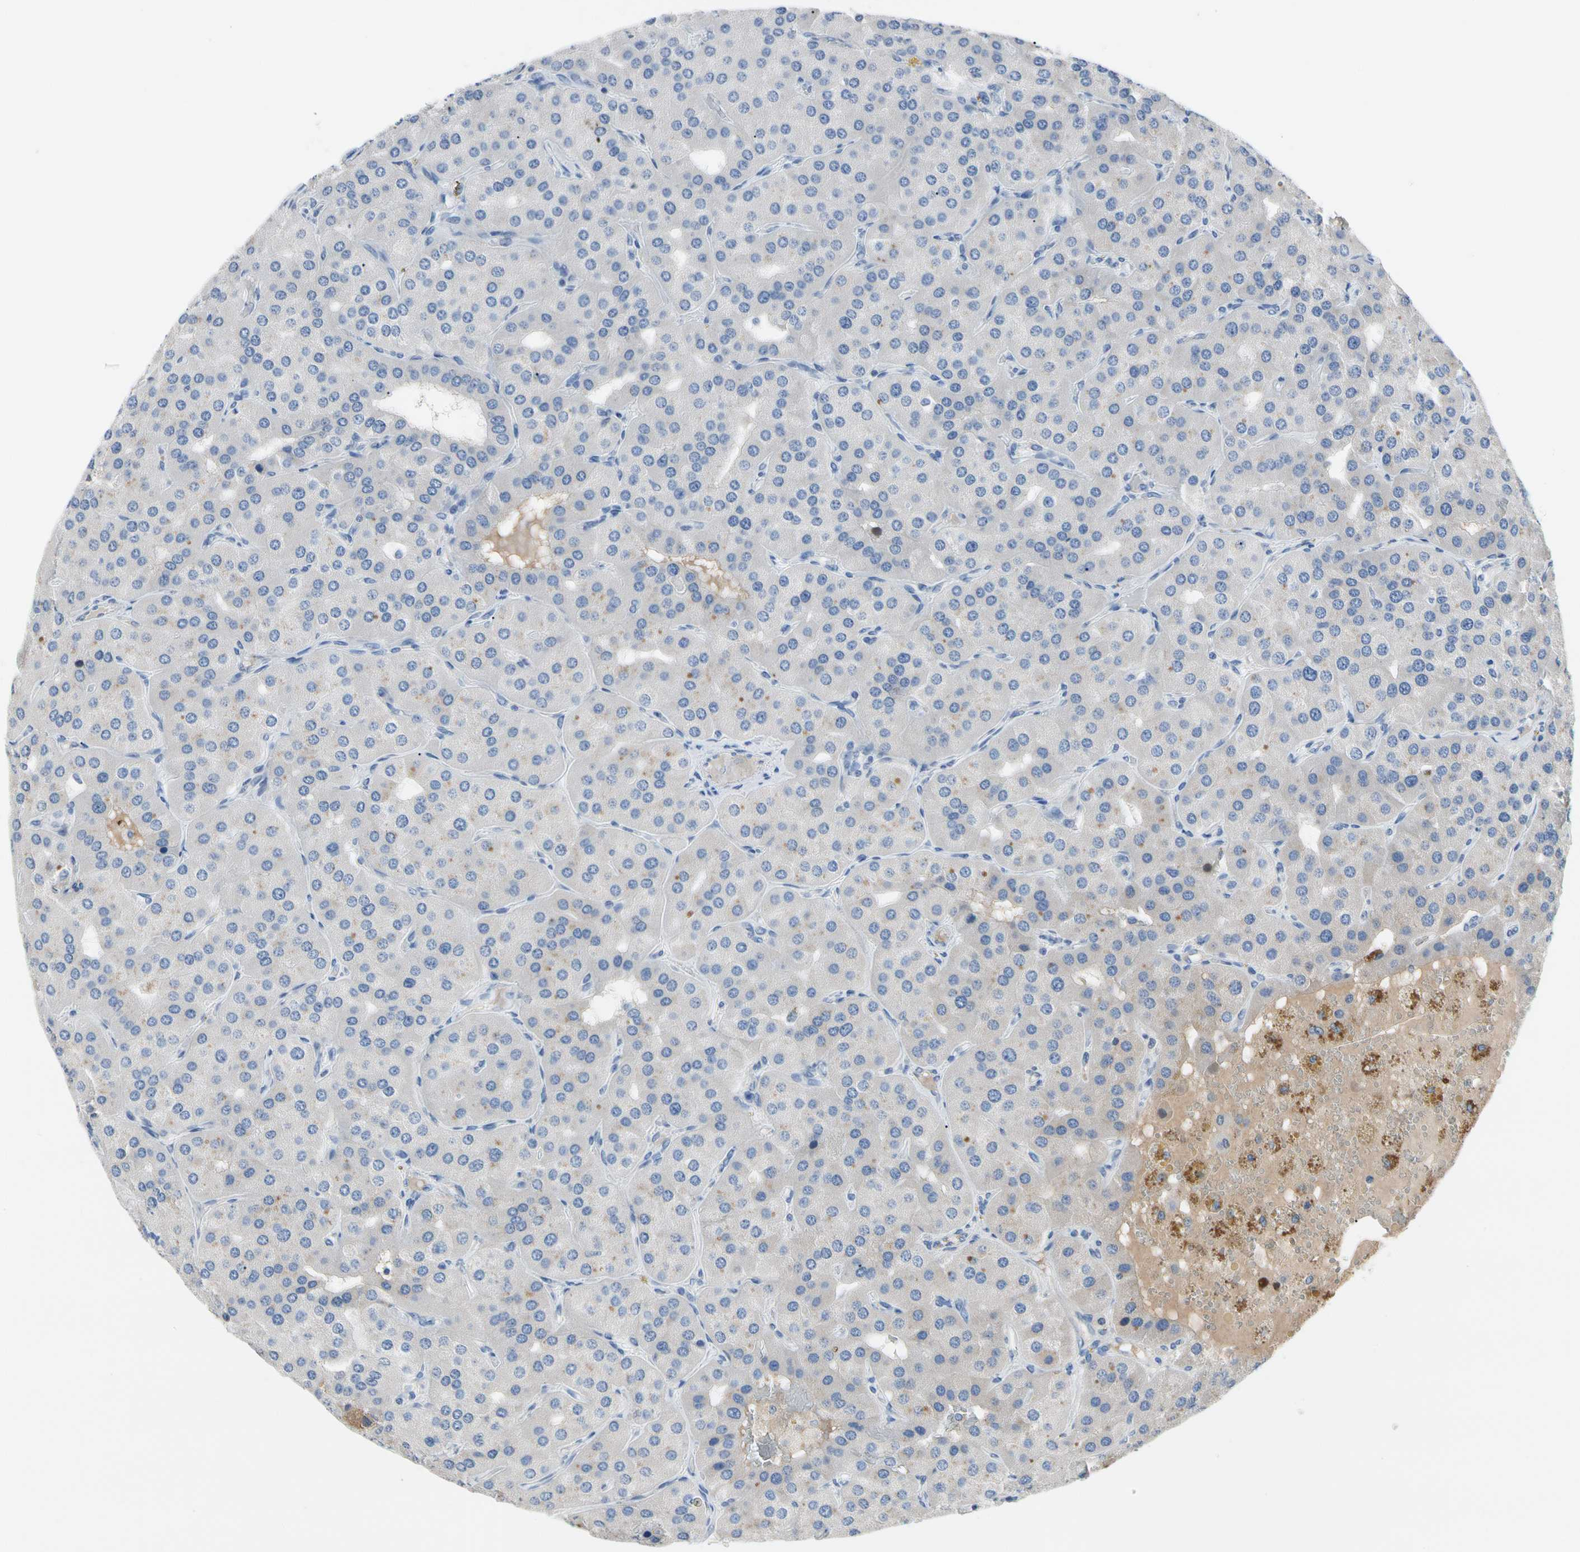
{"staining": {"intensity": "negative", "quantity": "none", "location": "none"}, "tissue": "parathyroid gland", "cell_type": "Glandular cells", "image_type": "normal", "snomed": [{"axis": "morphology", "description": "Normal tissue, NOS"}, {"axis": "morphology", "description": "Adenoma, NOS"}, {"axis": "topography", "description": "Parathyroid gland"}], "caption": "Photomicrograph shows no significant protein positivity in glandular cells of benign parathyroid gland.", "gene": "ECRG4", "patient": {"sex": "female", "age": 86}}